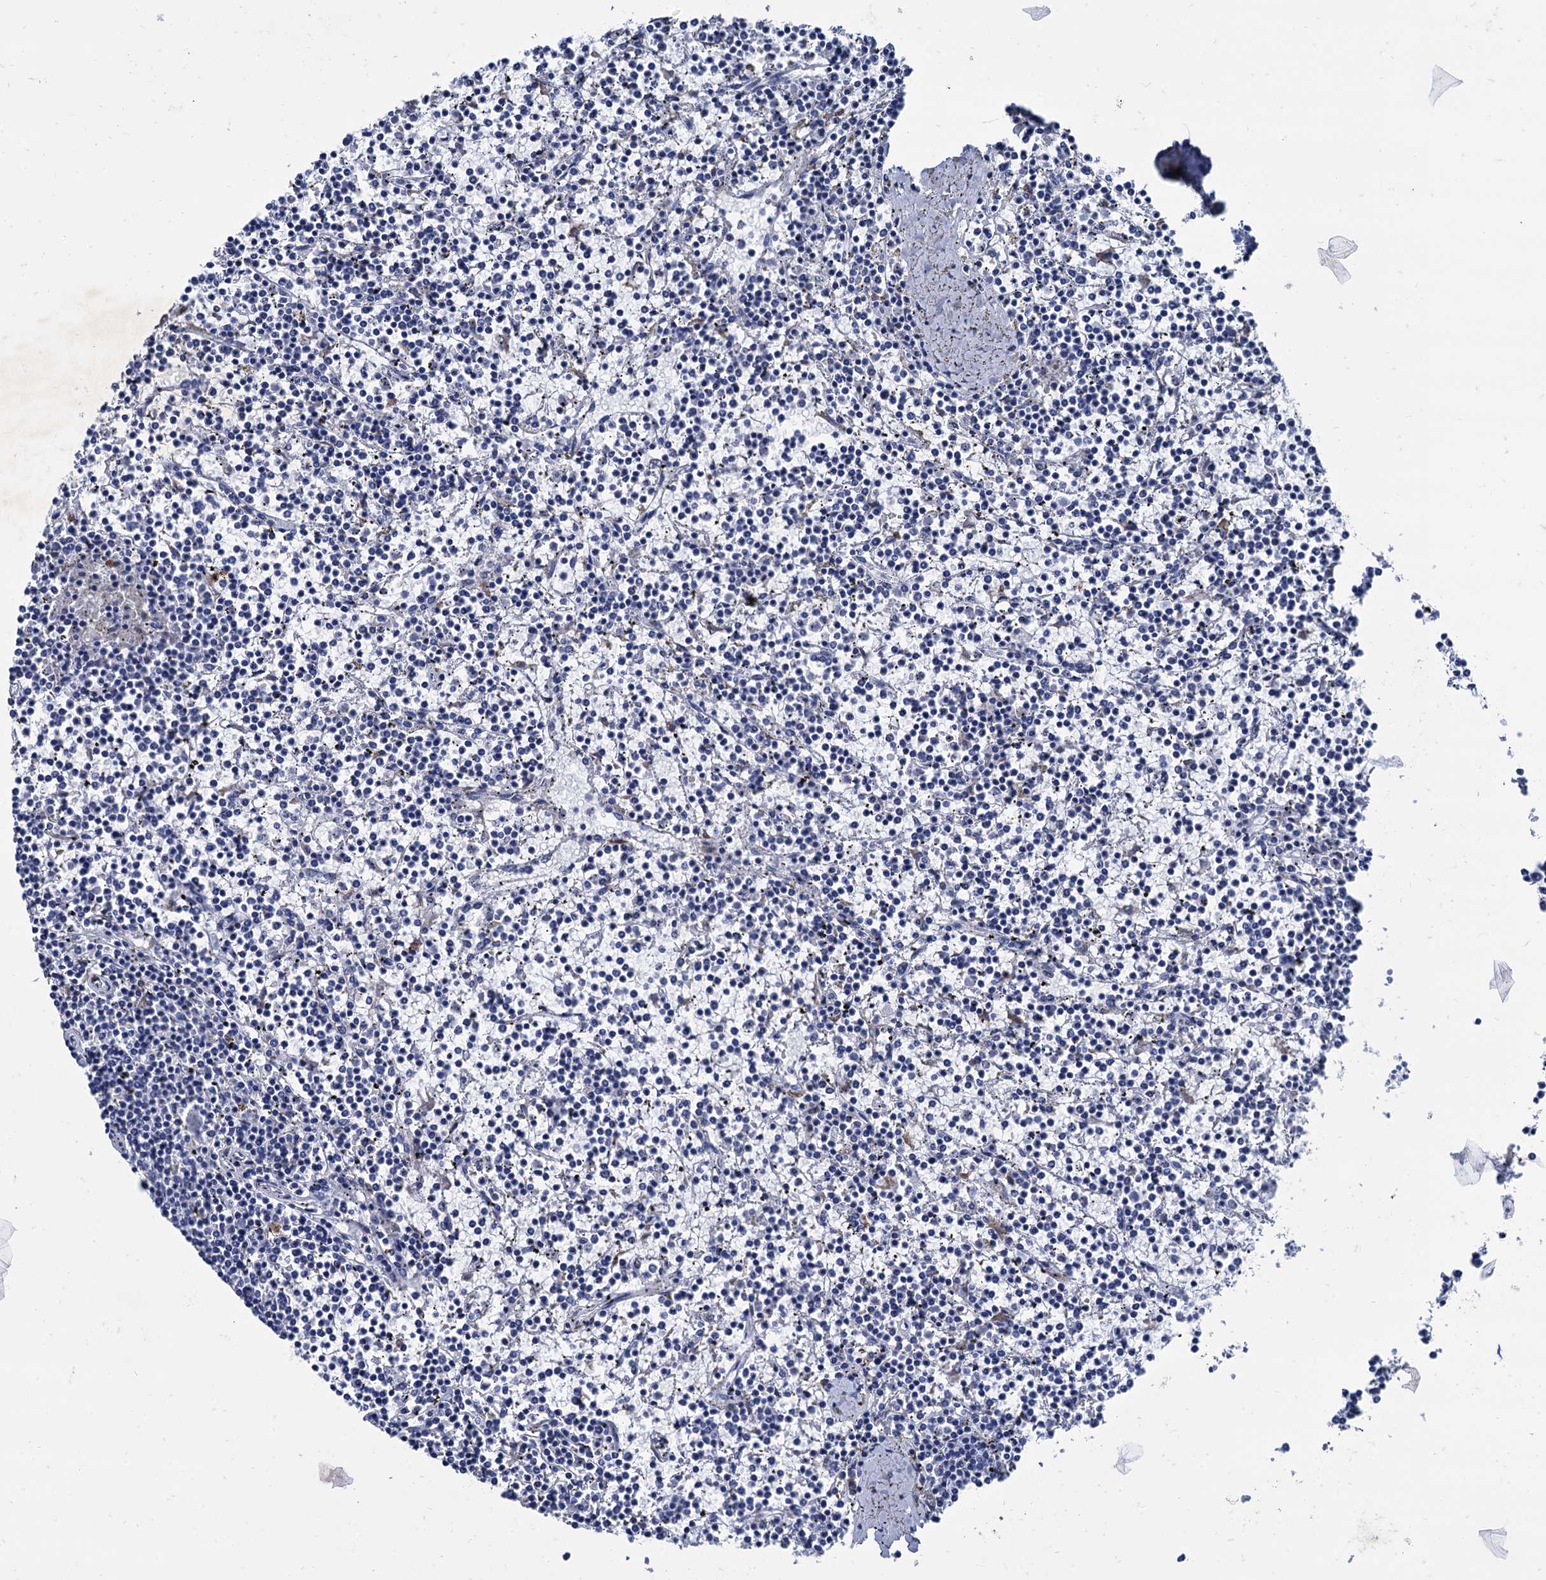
{"staining": {"intensity": "negative", "quantity": "none", "location": "none"}, "tissue": "lymphoma", "cell_type": "Tumor cells", "image_type": "cancer", "snomed": [{"axis": "morphology", "description": "Malignant lymphoma, non-Hodgkin's type, Low grade"}, {"axis": "topography", "description": "Spleen"}], "caption": "Photomicrograph shows no significant protein positivity in tumor cells of malignant lymphoma, non-Hodgkin's type (low-grade).", "gene": "FOXR2", "patient": {"sex": "female", "age": 19}}